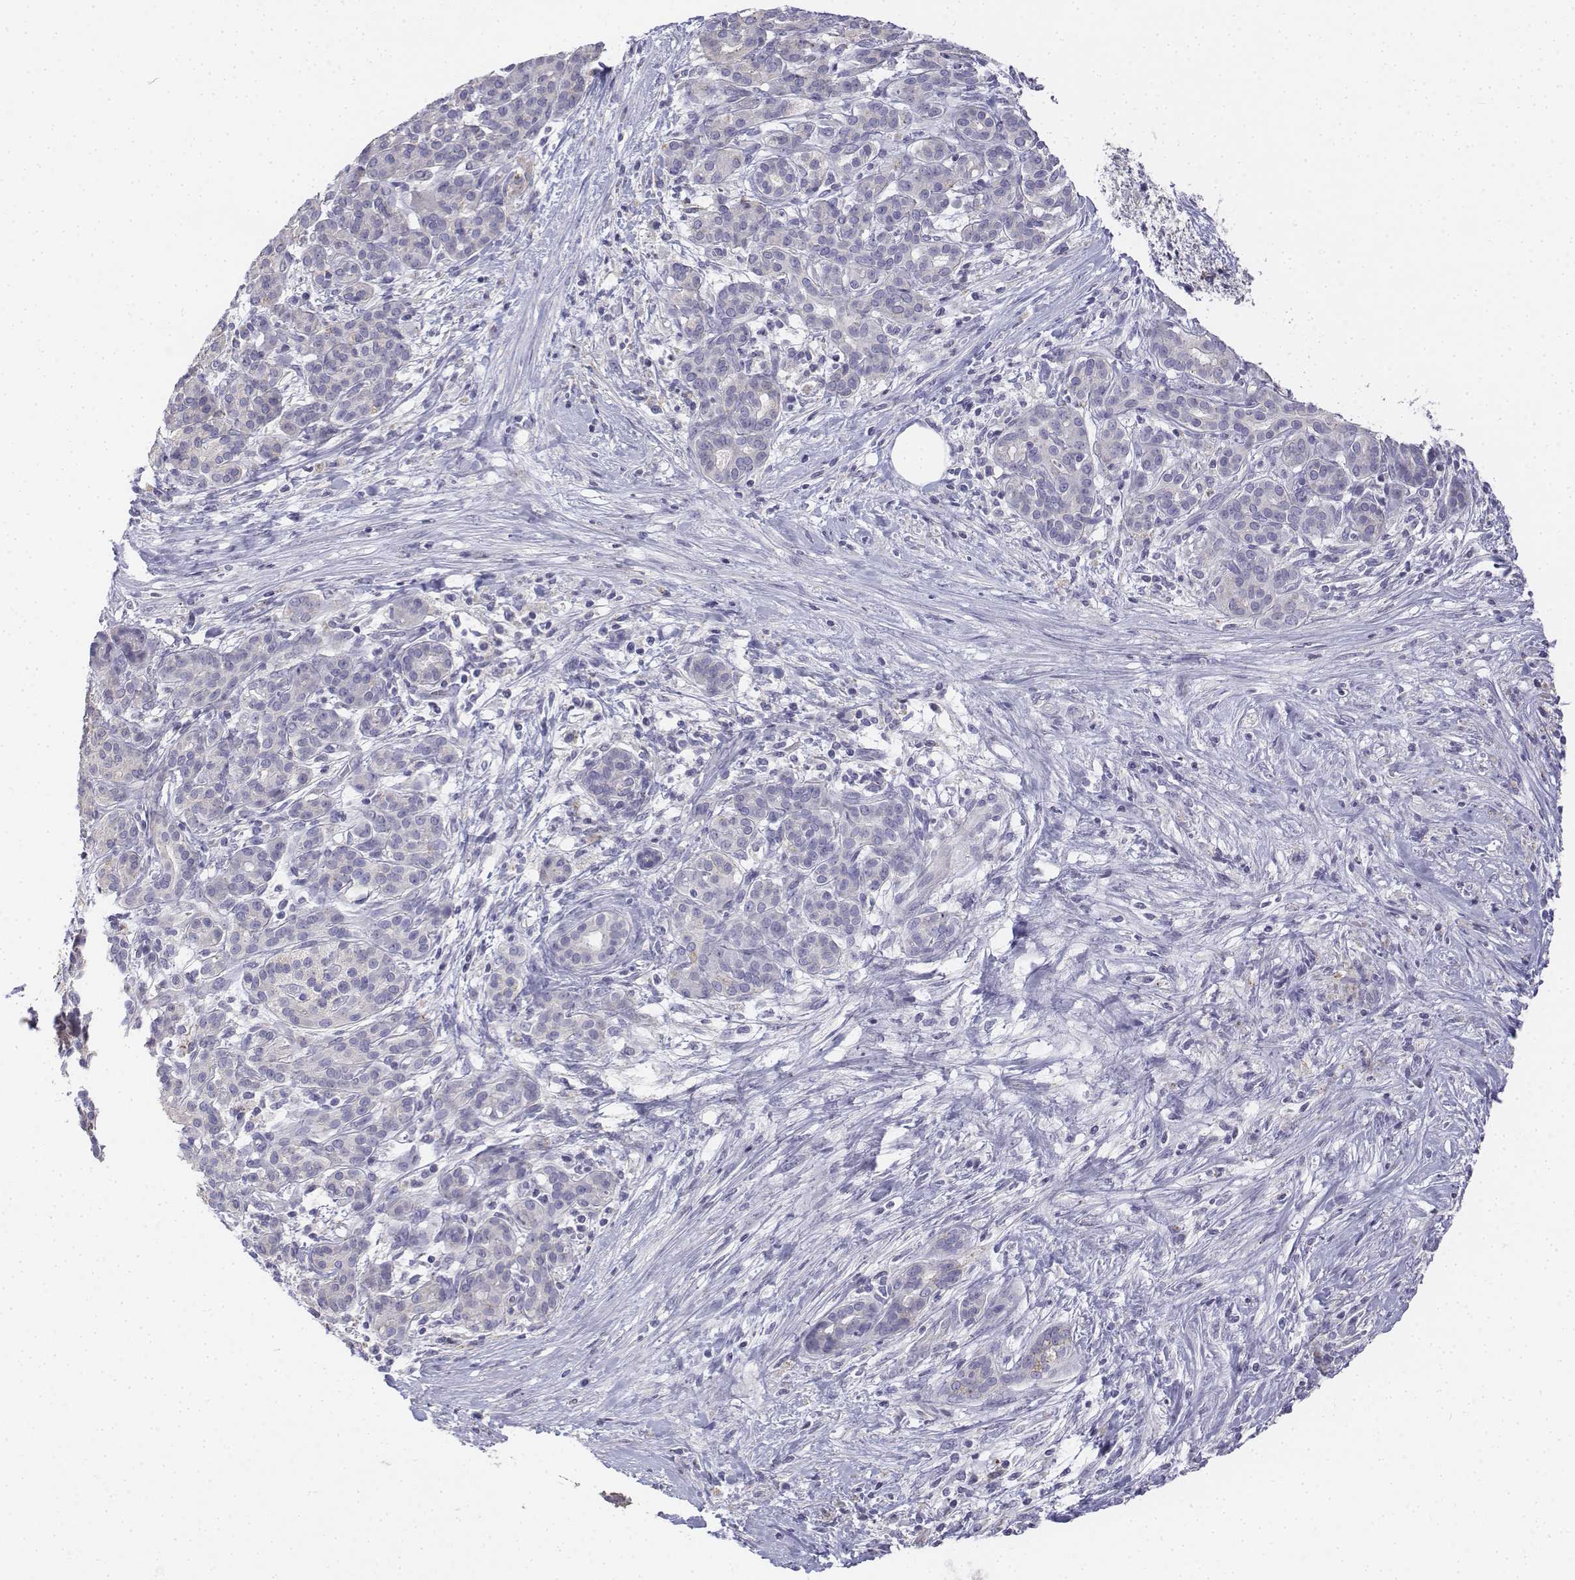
{"staining": {"intensity": "negative", "quantity": "none", "location": "none"}, "tissue": "pancreatic cancer", "cell_type": "Tumor cells", "image_type": "cancer", "snomed": [{"axis": "morphology", "description": "Adenocarcinoma, NOS"}, {"axis": "topography", "description": "Pancreas"}], "caption": "Tumor cells show no significant expression in pancreatic adenocarcinoma.", "gene": "LGSN", "patient": {"sex": "male", "age": 44}}